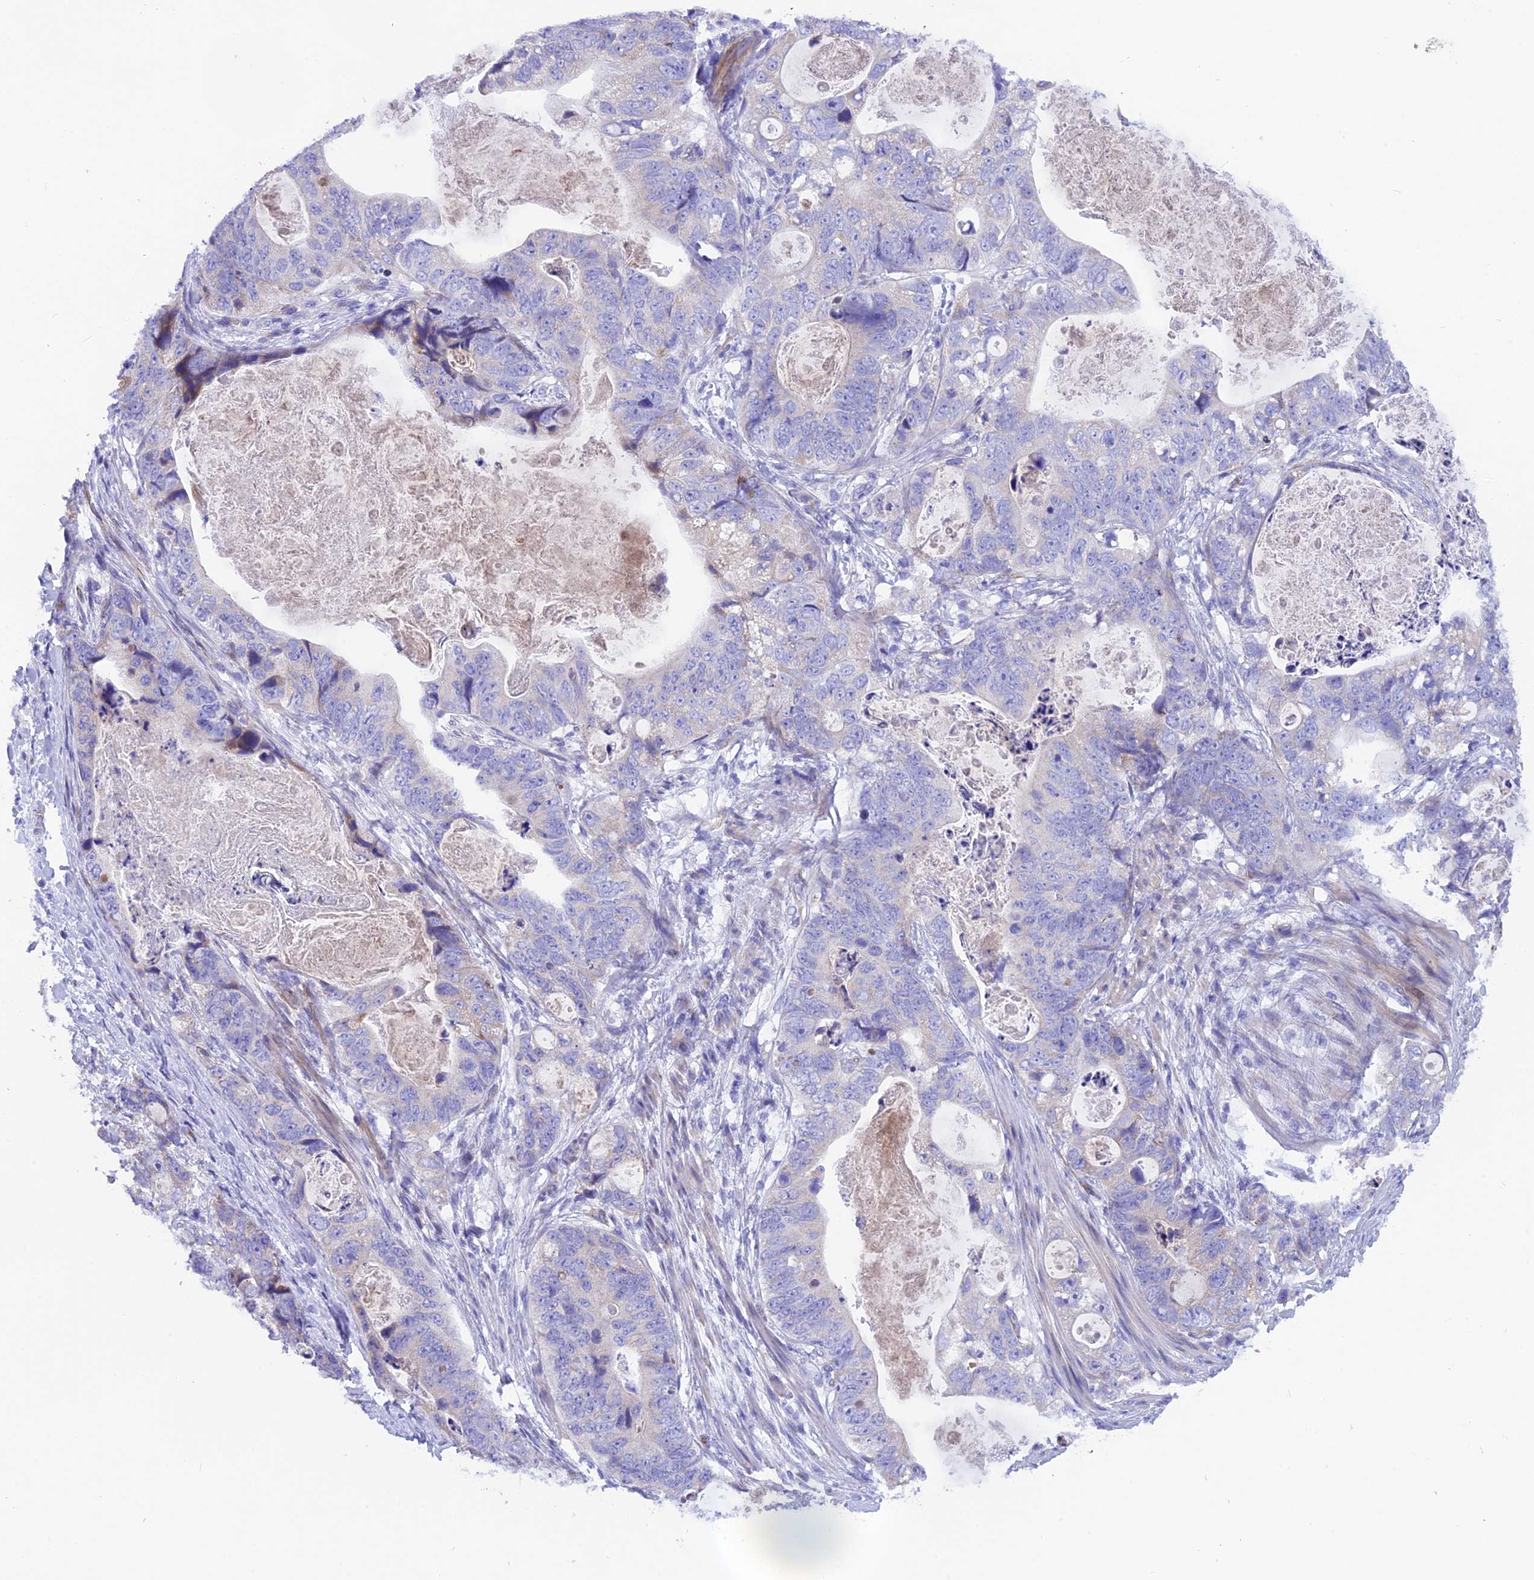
{"staining": {"intensity": "negative", "quantity": "none", "location": "none"}, "tissue": "stomach cancer", "cell_type": "Tumor cells", "image_type": "cancer", "snomed": [{"axis": "morphology", "description": "Normal tissue, NOS"}, {"axis": "morphology", "description": "Adenocarcinoma, NOS"}, {"axis": "topography", "description": "Stomach"}], "caption": "High magnification brightfield microscopy of adenocarcinoma (stomach) stained with DAB (brown) and counterstained with hematoxylin (blue): tumor cells show no significant expression.", "gene": "TMEM138", "patient": {"sex": "female", "age": 89}}